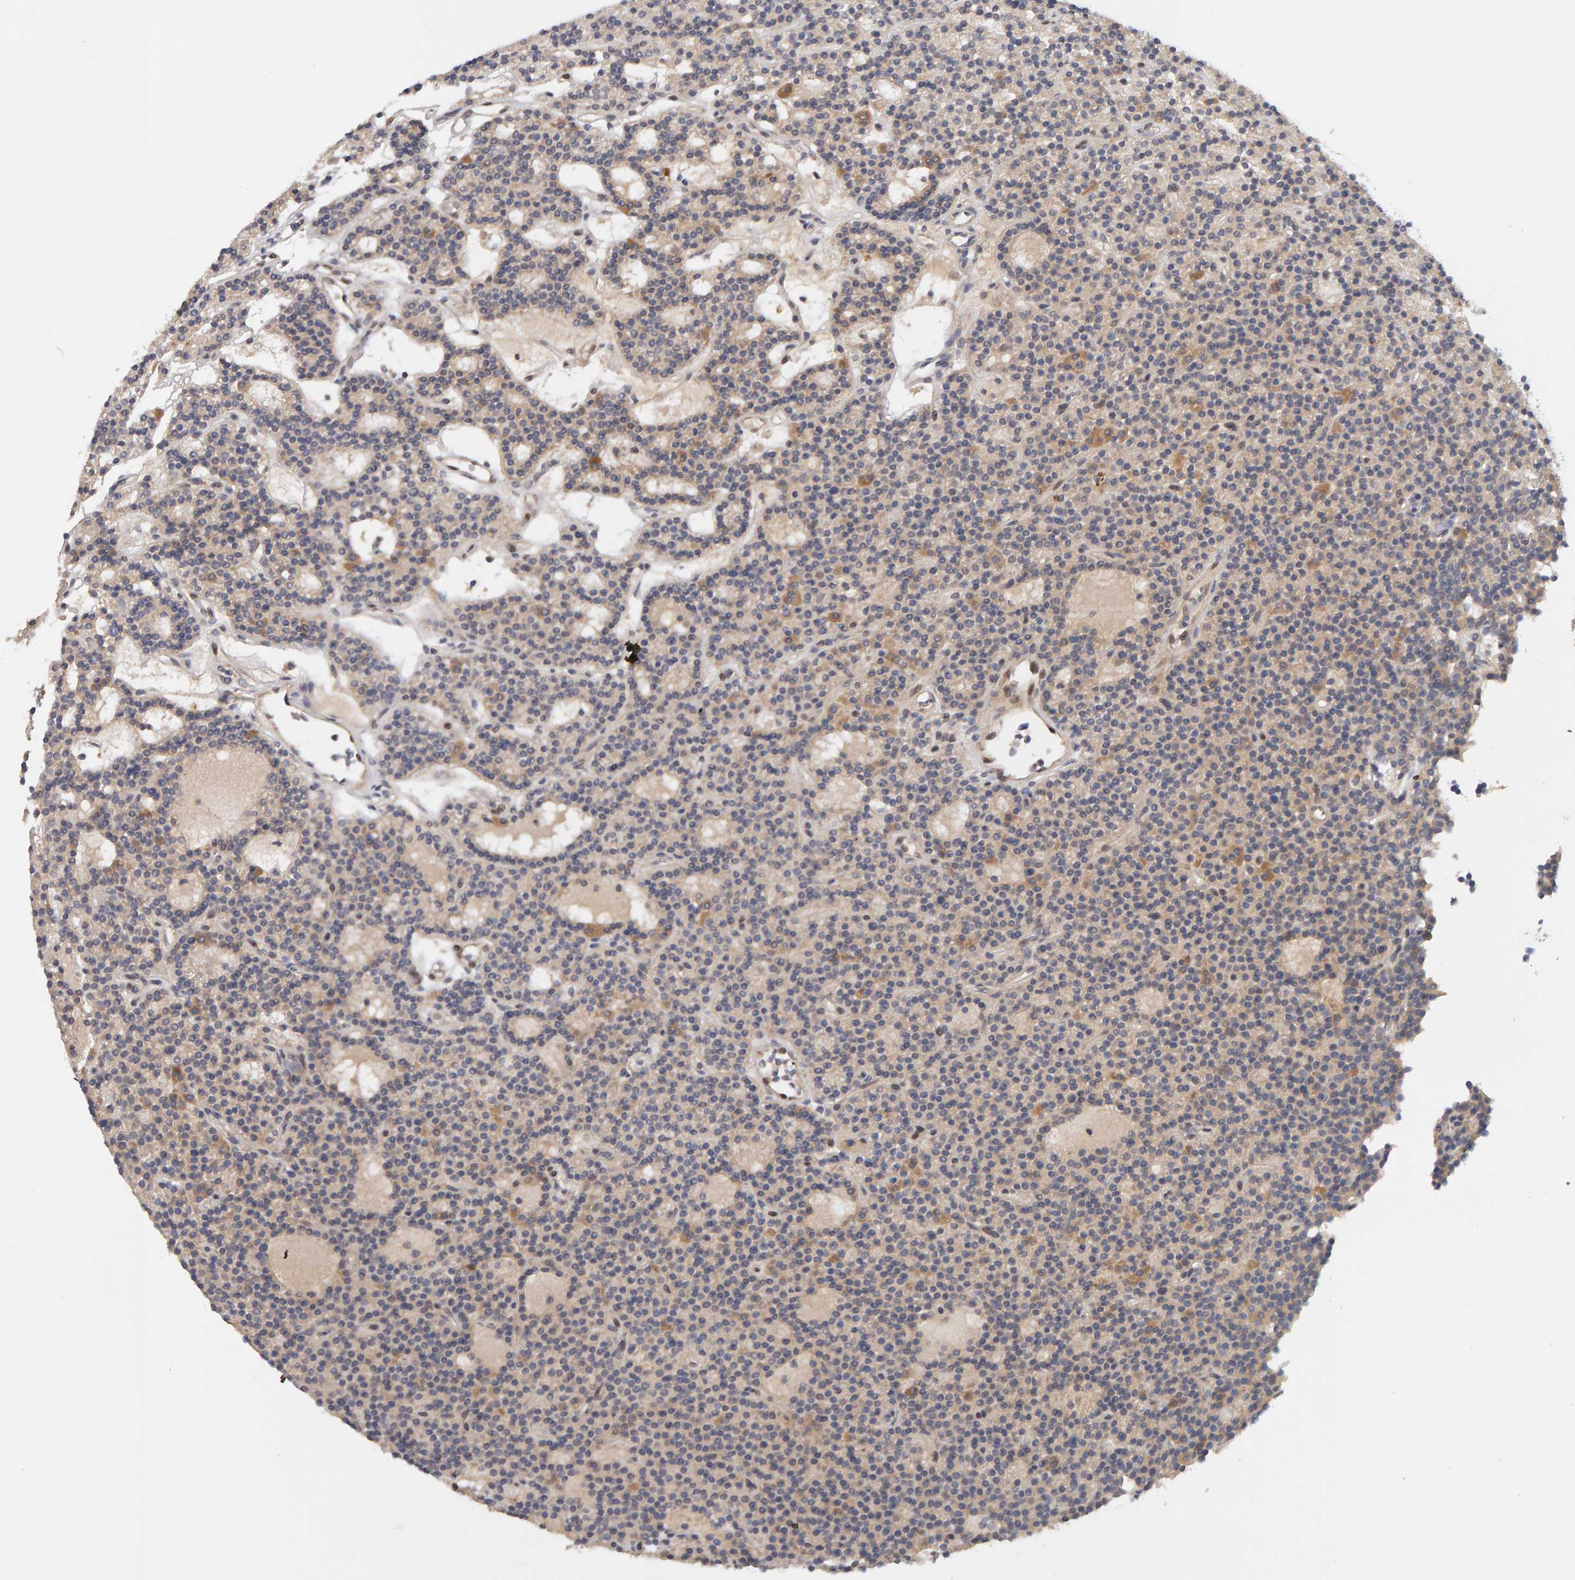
{"staining": {"intensity": "negative", "quantity": "none", "location": "none"}, "tissue": "parathyroid gland", "cell_type": "Glandular cells", "image_type": "normal", "snomed": [{"axis": "morphology", "description": "Normal tissue, NOS"}, {"axis": "topography", "description": "Parathyroid gland"}], "caption": "High magnification brightfield microscopy of unremarkable parathyroid gland stained with DAB (brown) and counterstained with hematoxylin (blue): glandular cells show no significant staining.", "gene": "NUDCD1", "patient": {"sex": "male", "age": 75}}